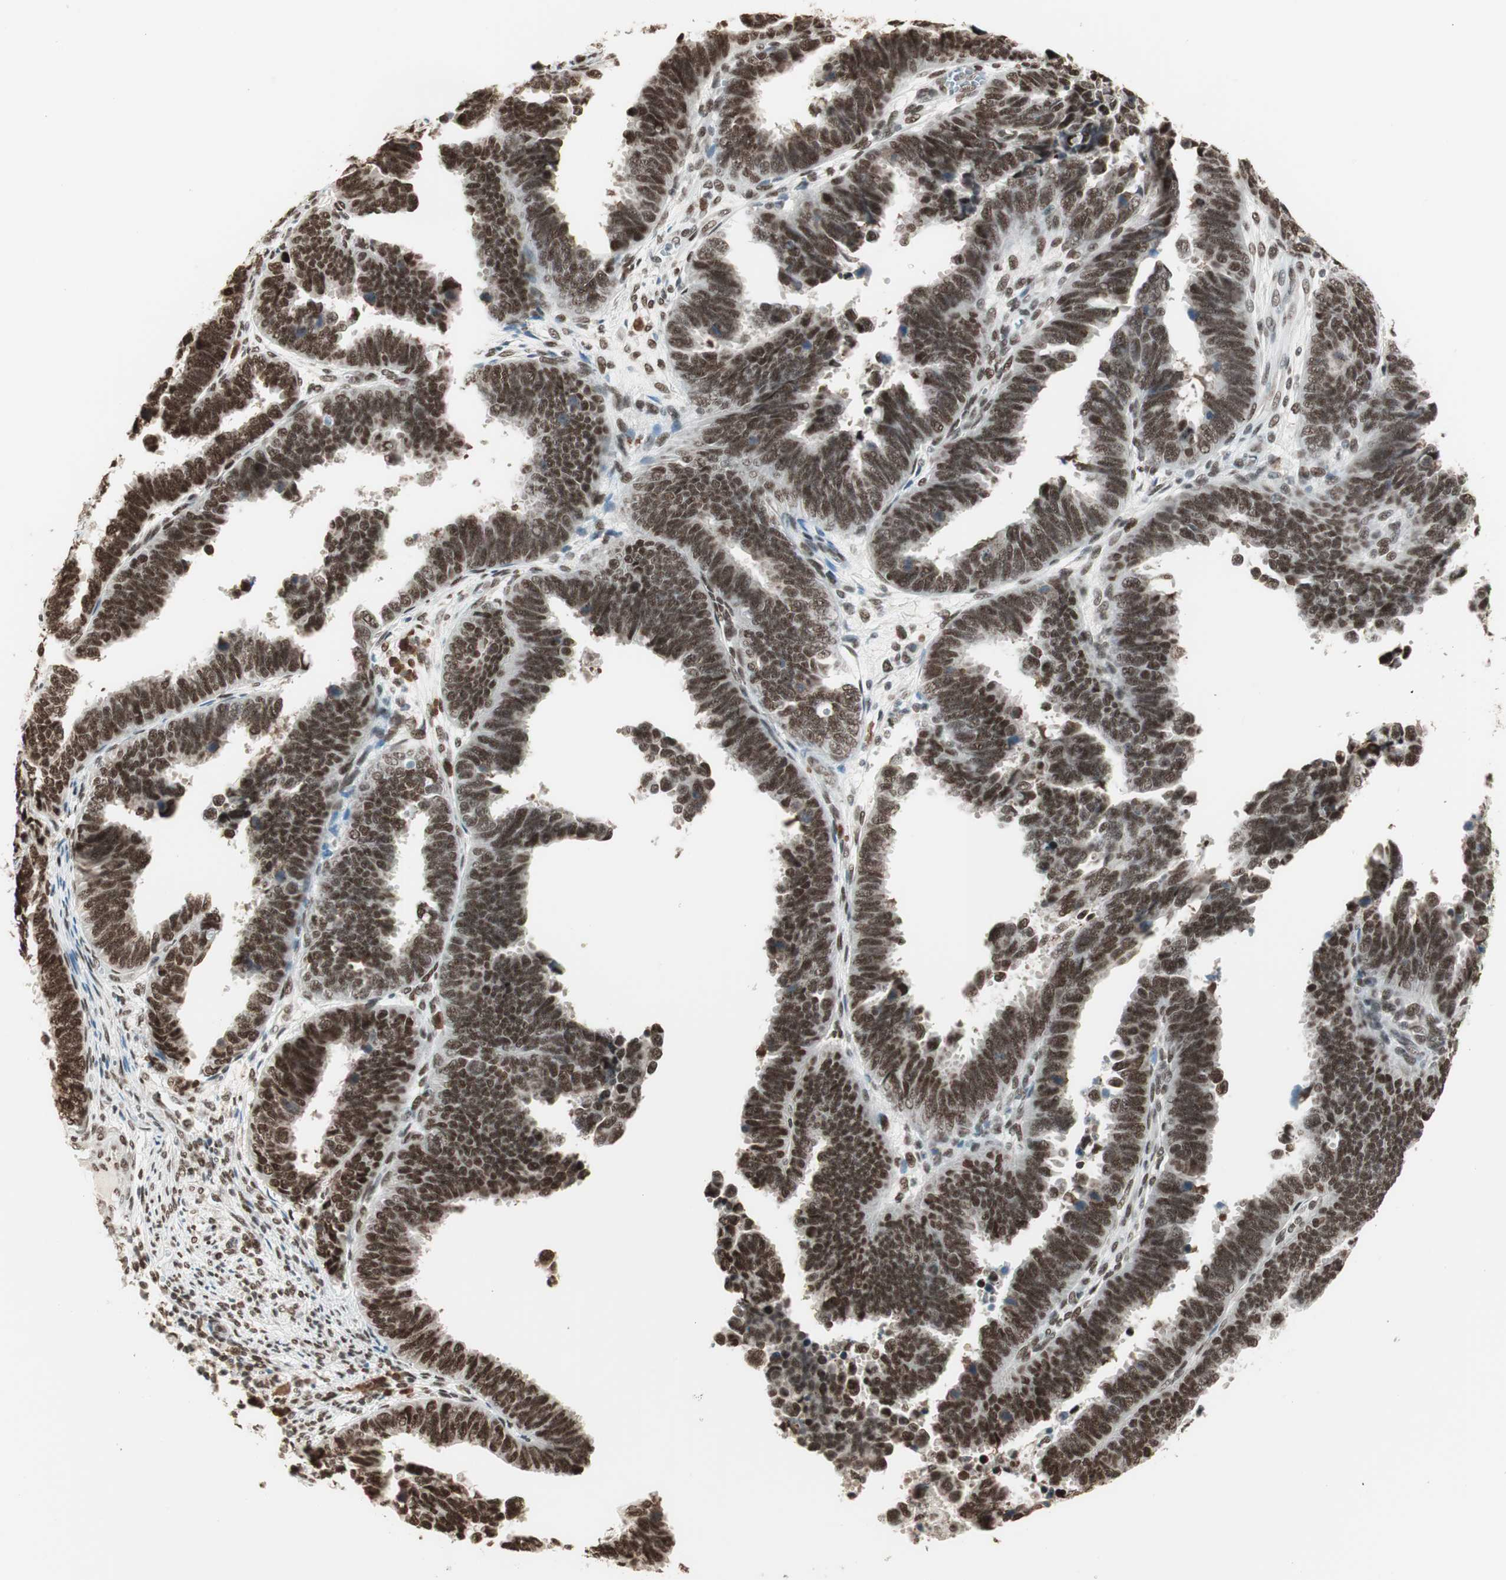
{"staining": {"intensity": "strong", "quantity": ">75%", "location": "nuclear"}, "tissue": "endometrial cancer", "cell_type": "Tumor cells", "image_type": "cancer", "snomed": [{"axis": "morphology", "description": "Adenocarcinoma, NOS"}, {"axis": "topography", "description": "Endometrium"}], "caption": "Immunohistochemistry (IHC) image of neoplastic tissue: human adenocarcinoma (endometrial) stained using immunohistochemistry displays high levels of strong protein expression localized specifically in the nuclear of tumor cells, appearing as a nuclear brown color.", "gene": "SMARCE1", "patient": {"sex": "female", "age": 75}}